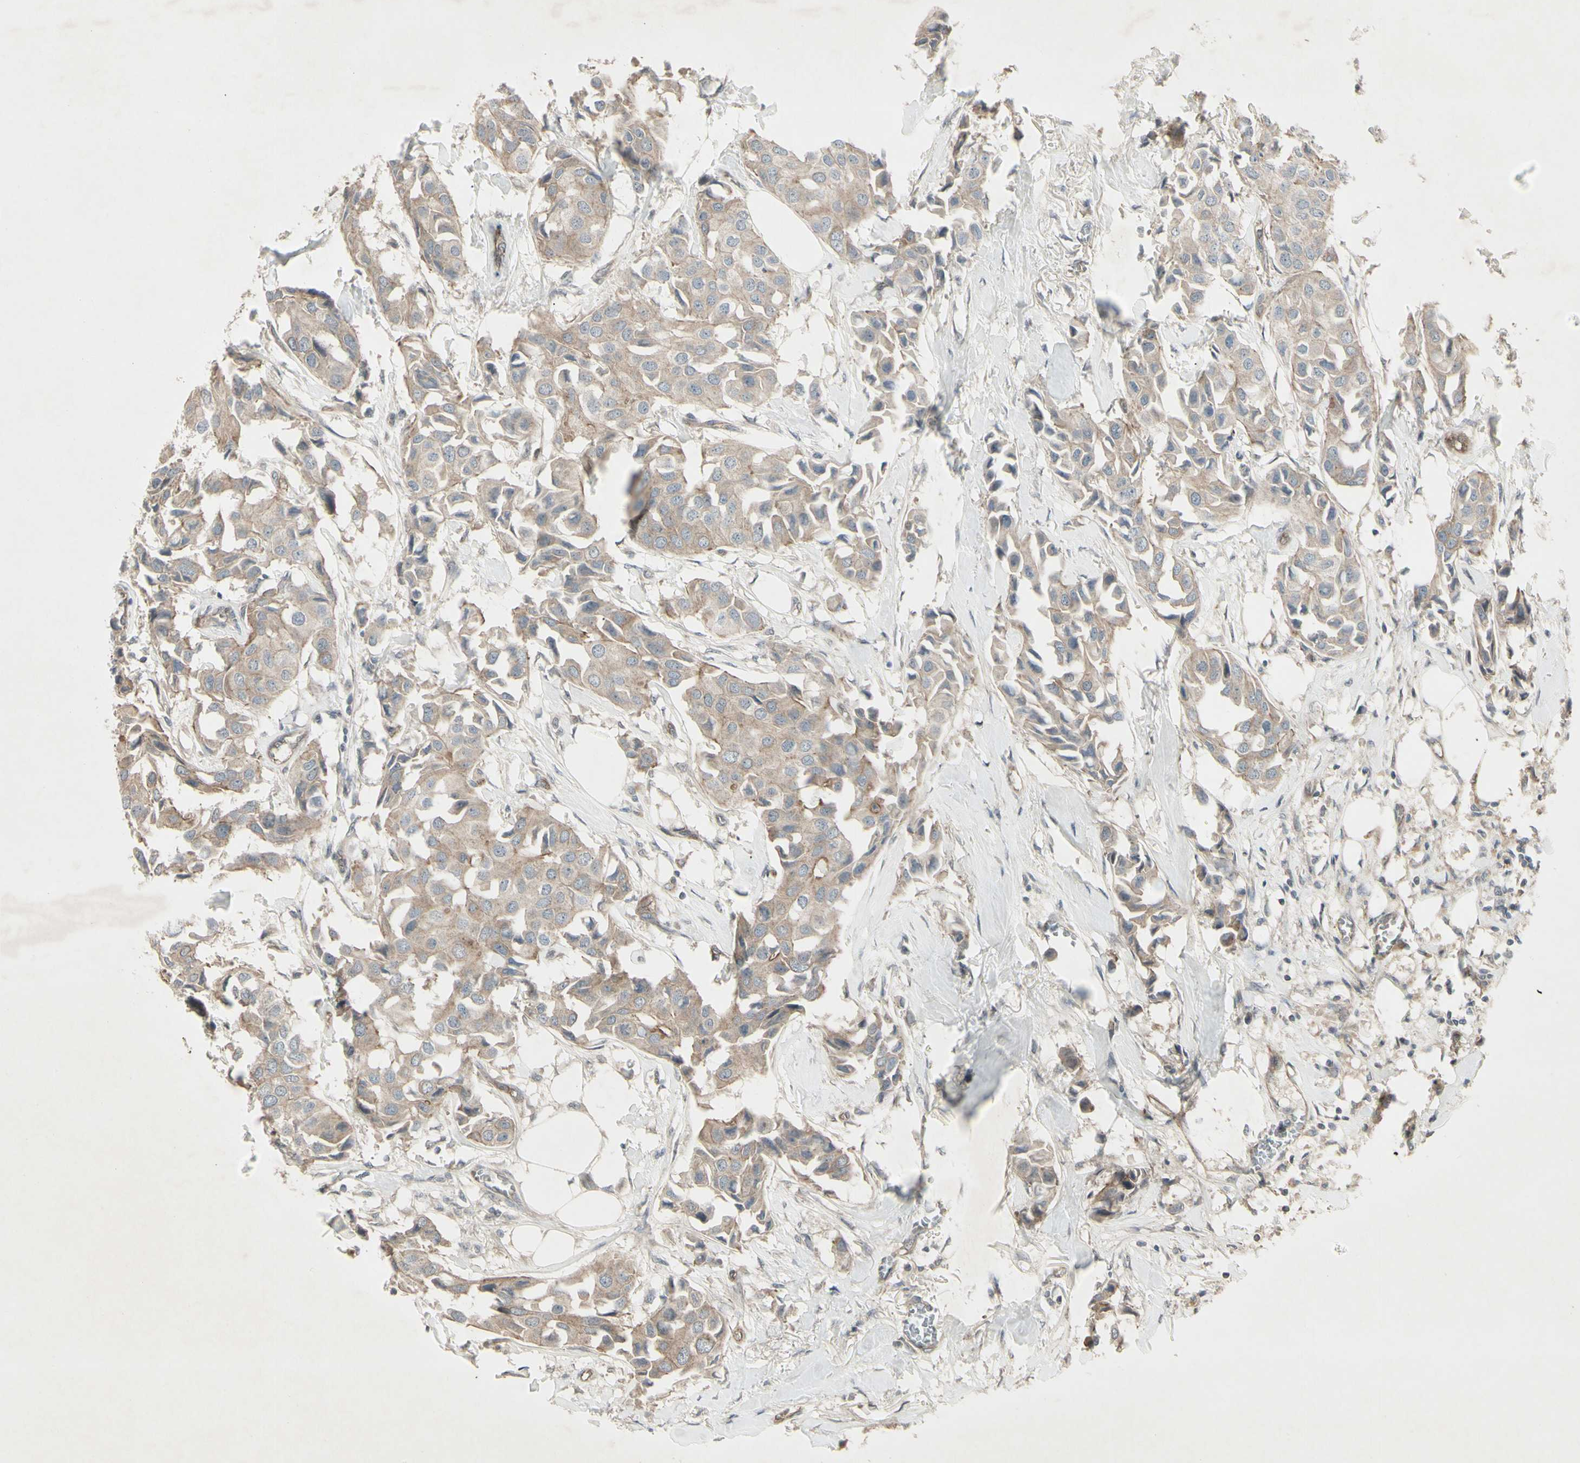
{"staining": {"intensity": "weak", "quantity": ">75%", "location": "cytoplasmic/membranous"}, "tissue": "breast cancer", "cell_type": "Tumor cells", "image_type": "cancer", "snomed": [{"axis": "morphology", "description": "Duct carcinoma"}, {"axis": "topography", "description": "Breast"}], "caption": "Breast cancer (invasive ductal carcinoma) tissue demonstrates weak cytoplasmic/membranous staining in about >75% of tumor cells, visualized by immunohistochemistry.", "gene": "JAG1", "patient": {"sex": "female", "age": 80}}